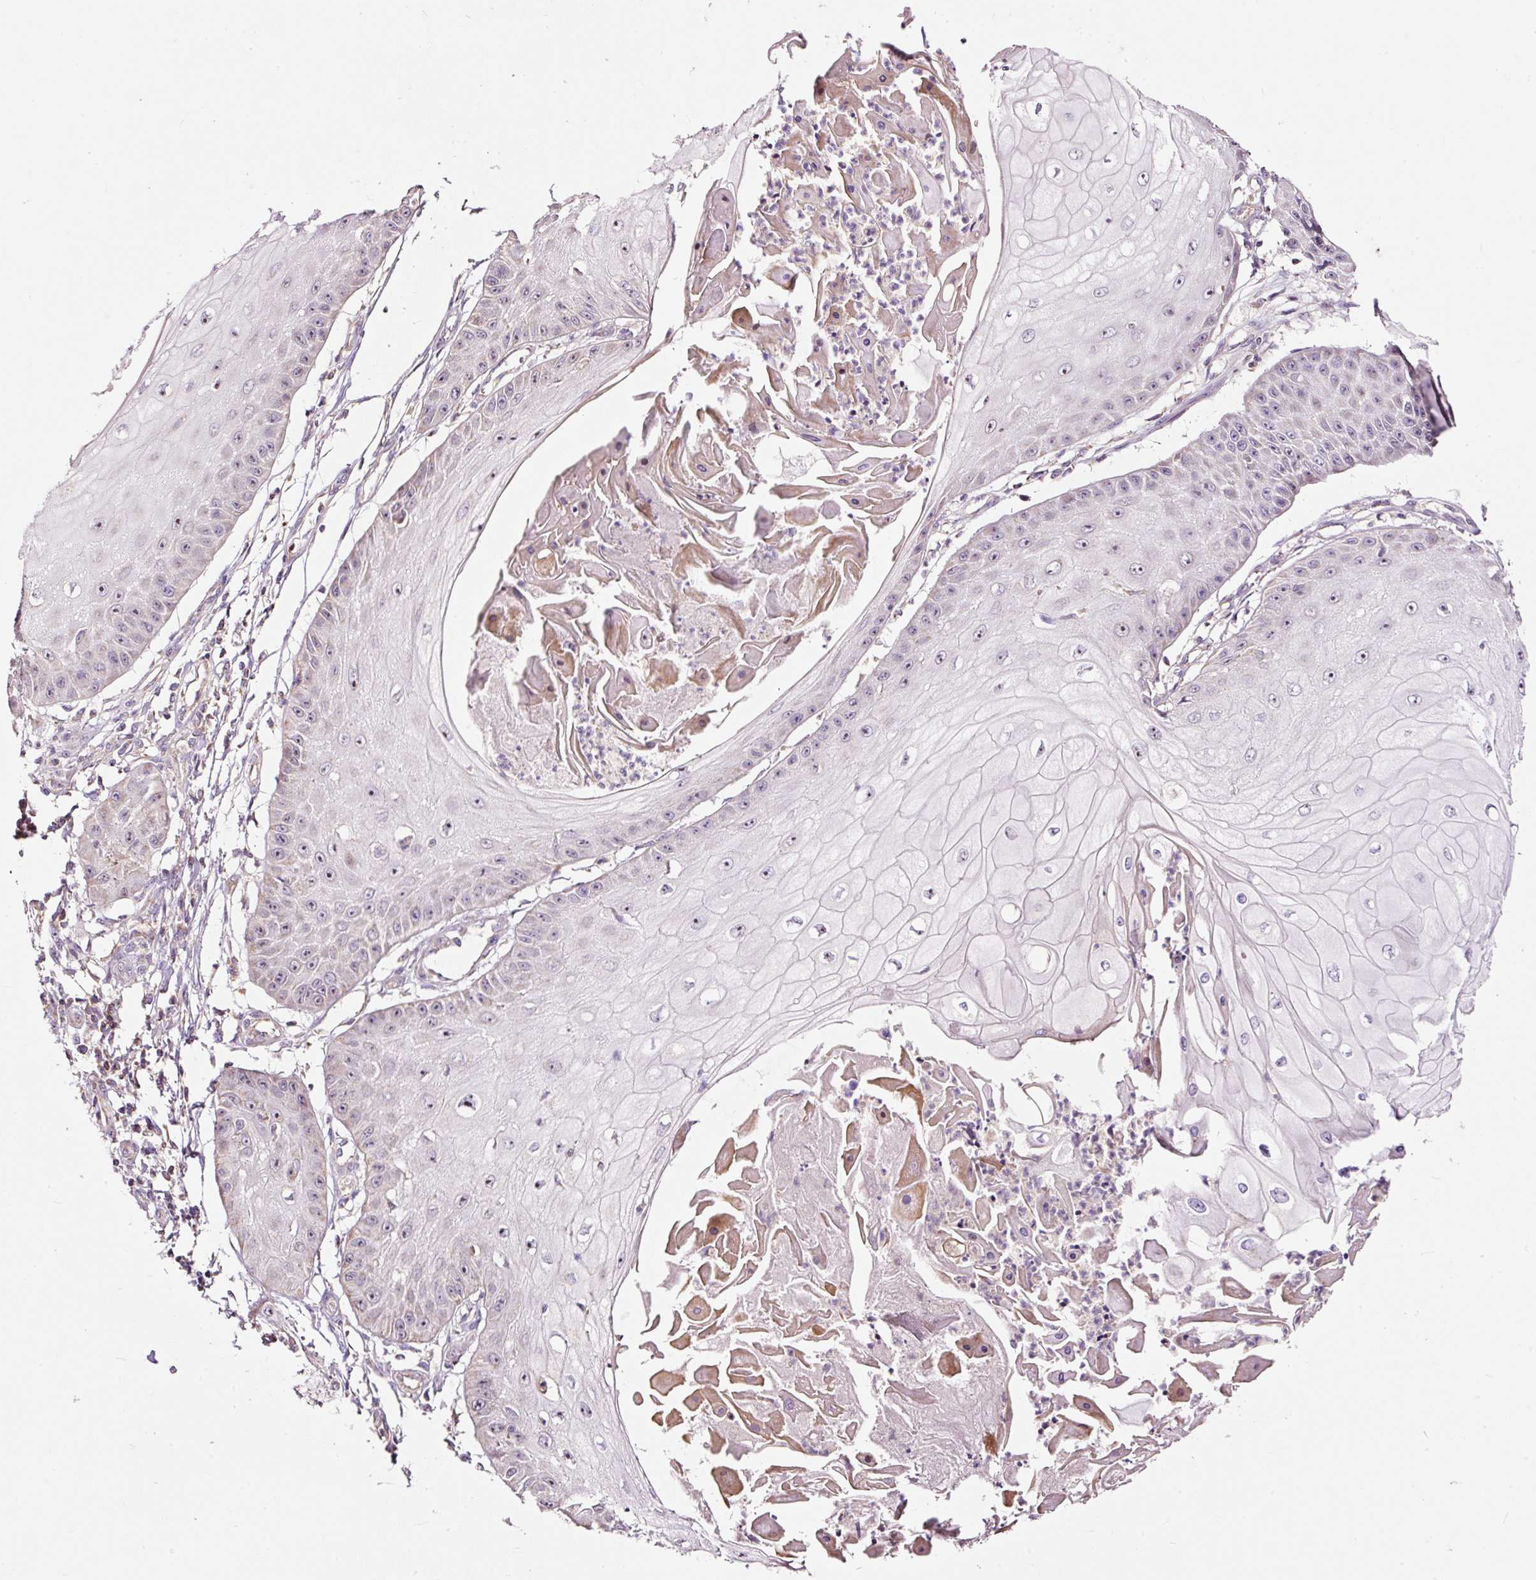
{"staining": {"intensity": "negative", "quantity": "none", "location": "none"}, "tissue": "skin cancer", "cell_type": "Tumor cells", "image_type": "cancer", "snomed": [{"axis": "morphology", "description": "Squamous cell carcinoma, NOS"}, {"axis": "topography", "description": "Skin"}], "caption": "Immunohistochemistry (IHC) image of neoplastic tissue: squamous cell carcinoma (skin) stained with DAB exhibits no significant protein positivity in tumor cells.", "gene": "BOLA3", "patient": {"sex": "male", "age": 70}}